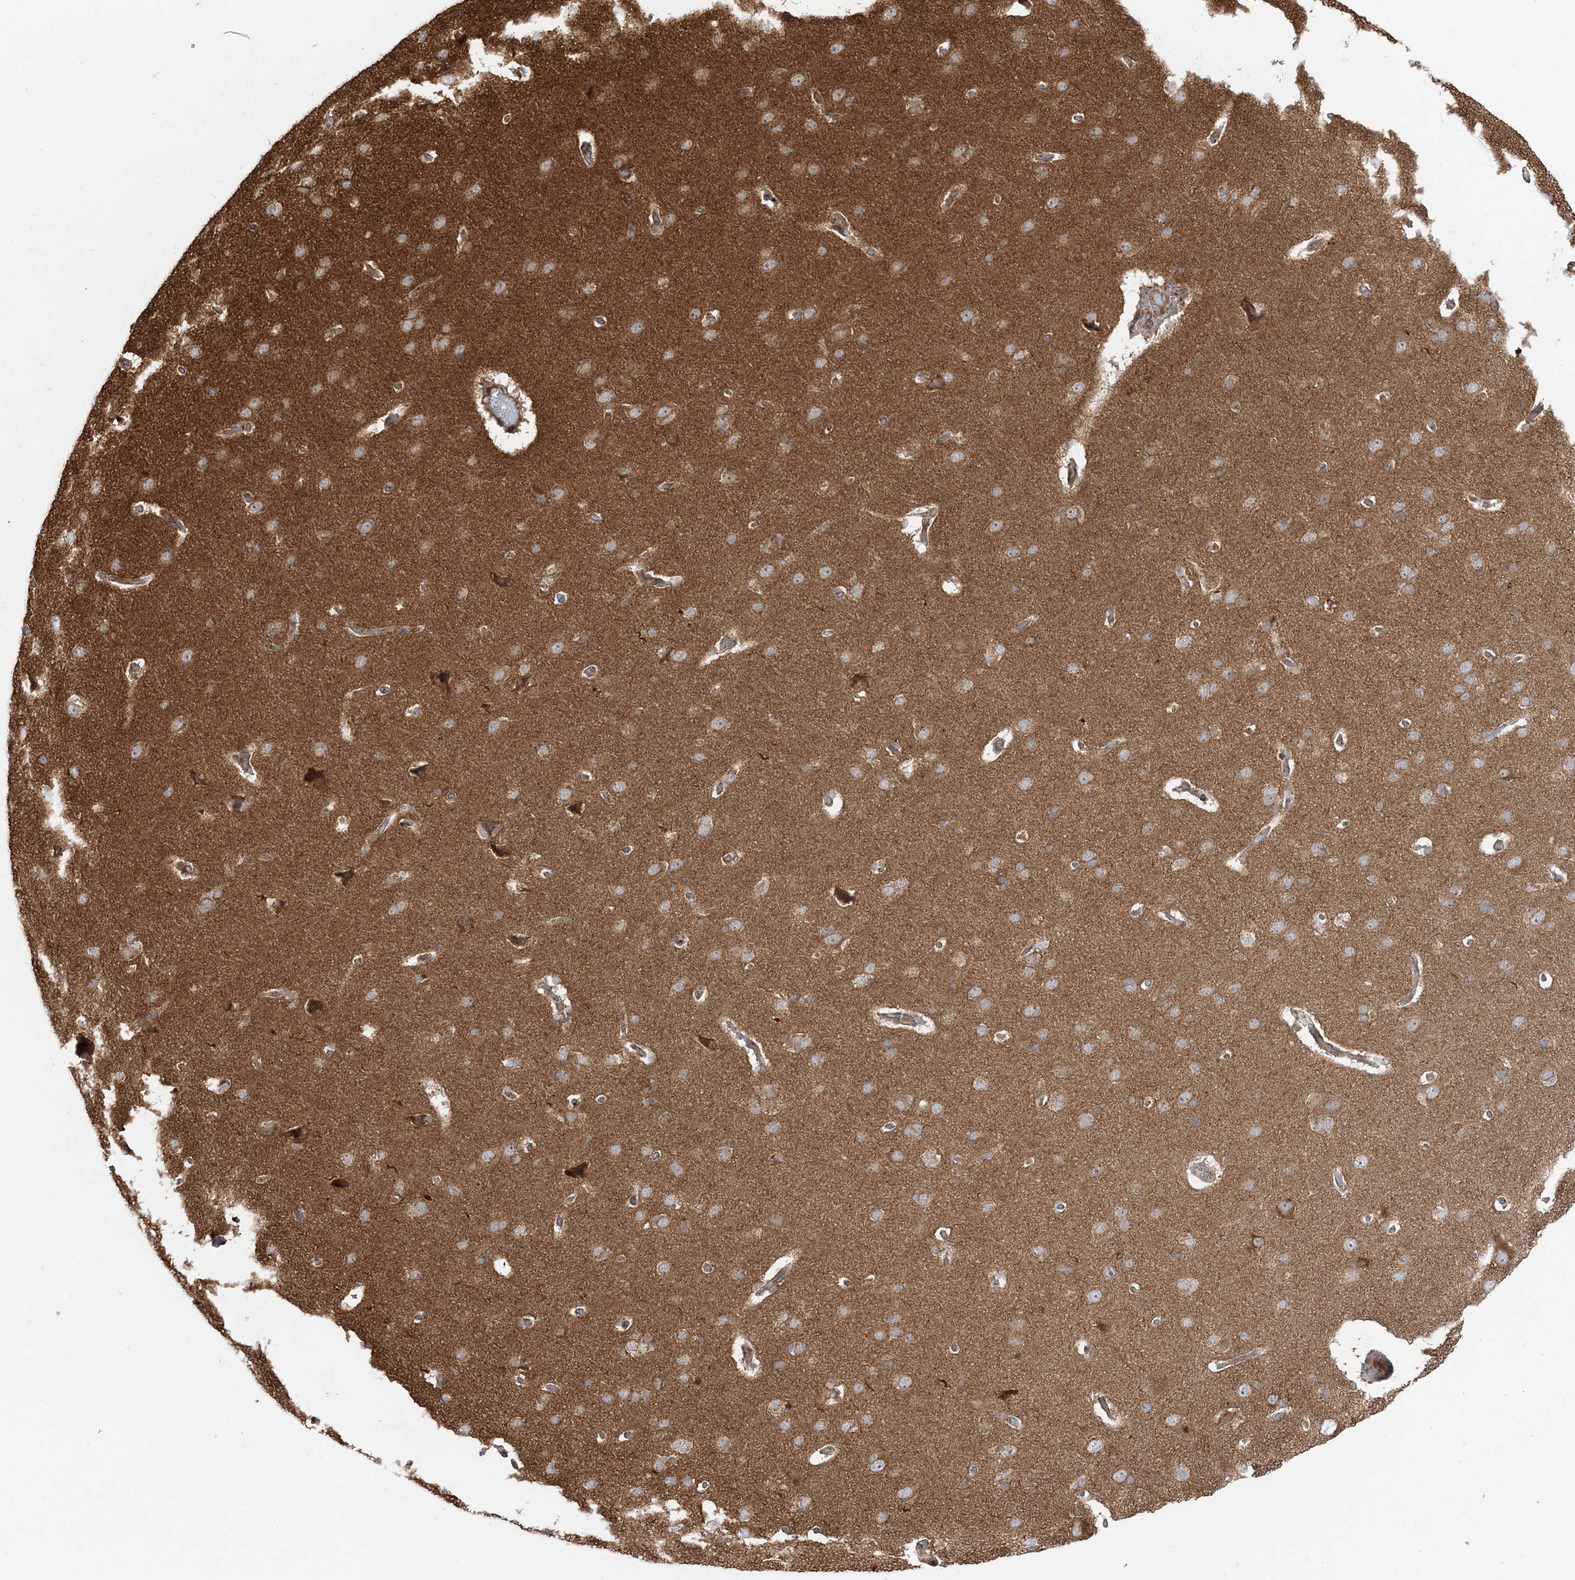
{"staining": {"intensity": "negative", "quantity": "none", "location": "none"}, "tissue": "cerebral cortex", "cell_type": "Endothelial cells", "image_type": "normal", "snomed": [{"axis": "morphology", "description": "Normal tissue, NOS"}, {"axis": "topography", "description": "Cerebral cortex"}], "caption": "Photomicrograph shows no significant protein expression in endothelial cells of normal cerebral cortex. (Stains: DAB immunohistochemistry (IHC) with hematoxylin counter stain, Microscopy: brightfield microscopy at high magnification).", "gene": "ABCC3", "patient": {"sex": "male", "age": 62}}